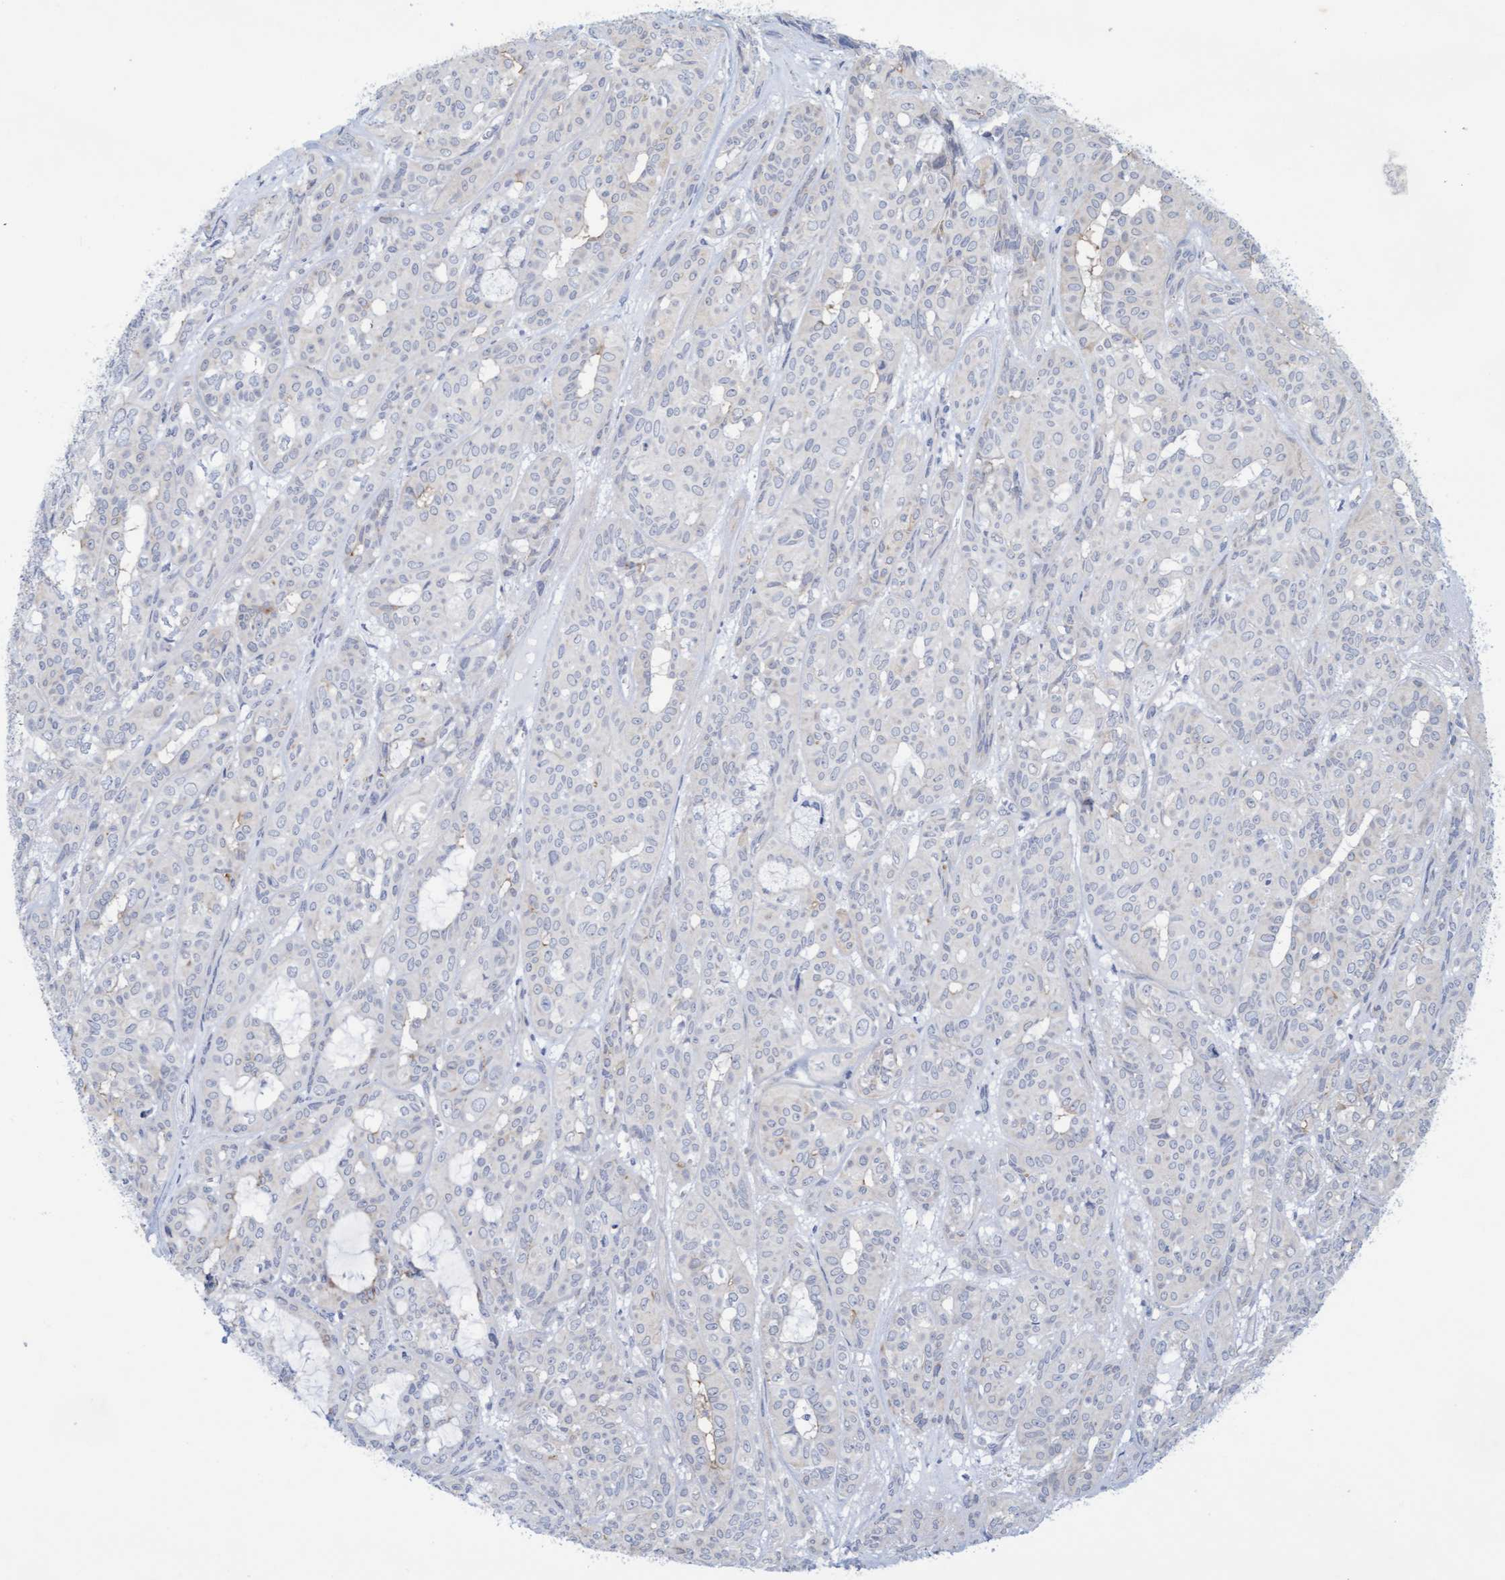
{"staining": {"intensity": "negative", "quantity": "none", "location": "none"}, "tissue": "head and neck cancer", "cell_type": "Tumor cells", "image_type": "cancer", "snomed": [{"axis": "morphology", "description": "Adenocarcinoma, NOS"}, {"axis": "topography", "description": "Salivary gland, NOS"}, {"axis": "topography", "description": "Head-Neck"}], "caption": "Tumor cells are negative for brown protein staining in head and neck adenocarcinoma.", "gene": "SLC28A3", "patient": {"sex": "female", "age": 76}}